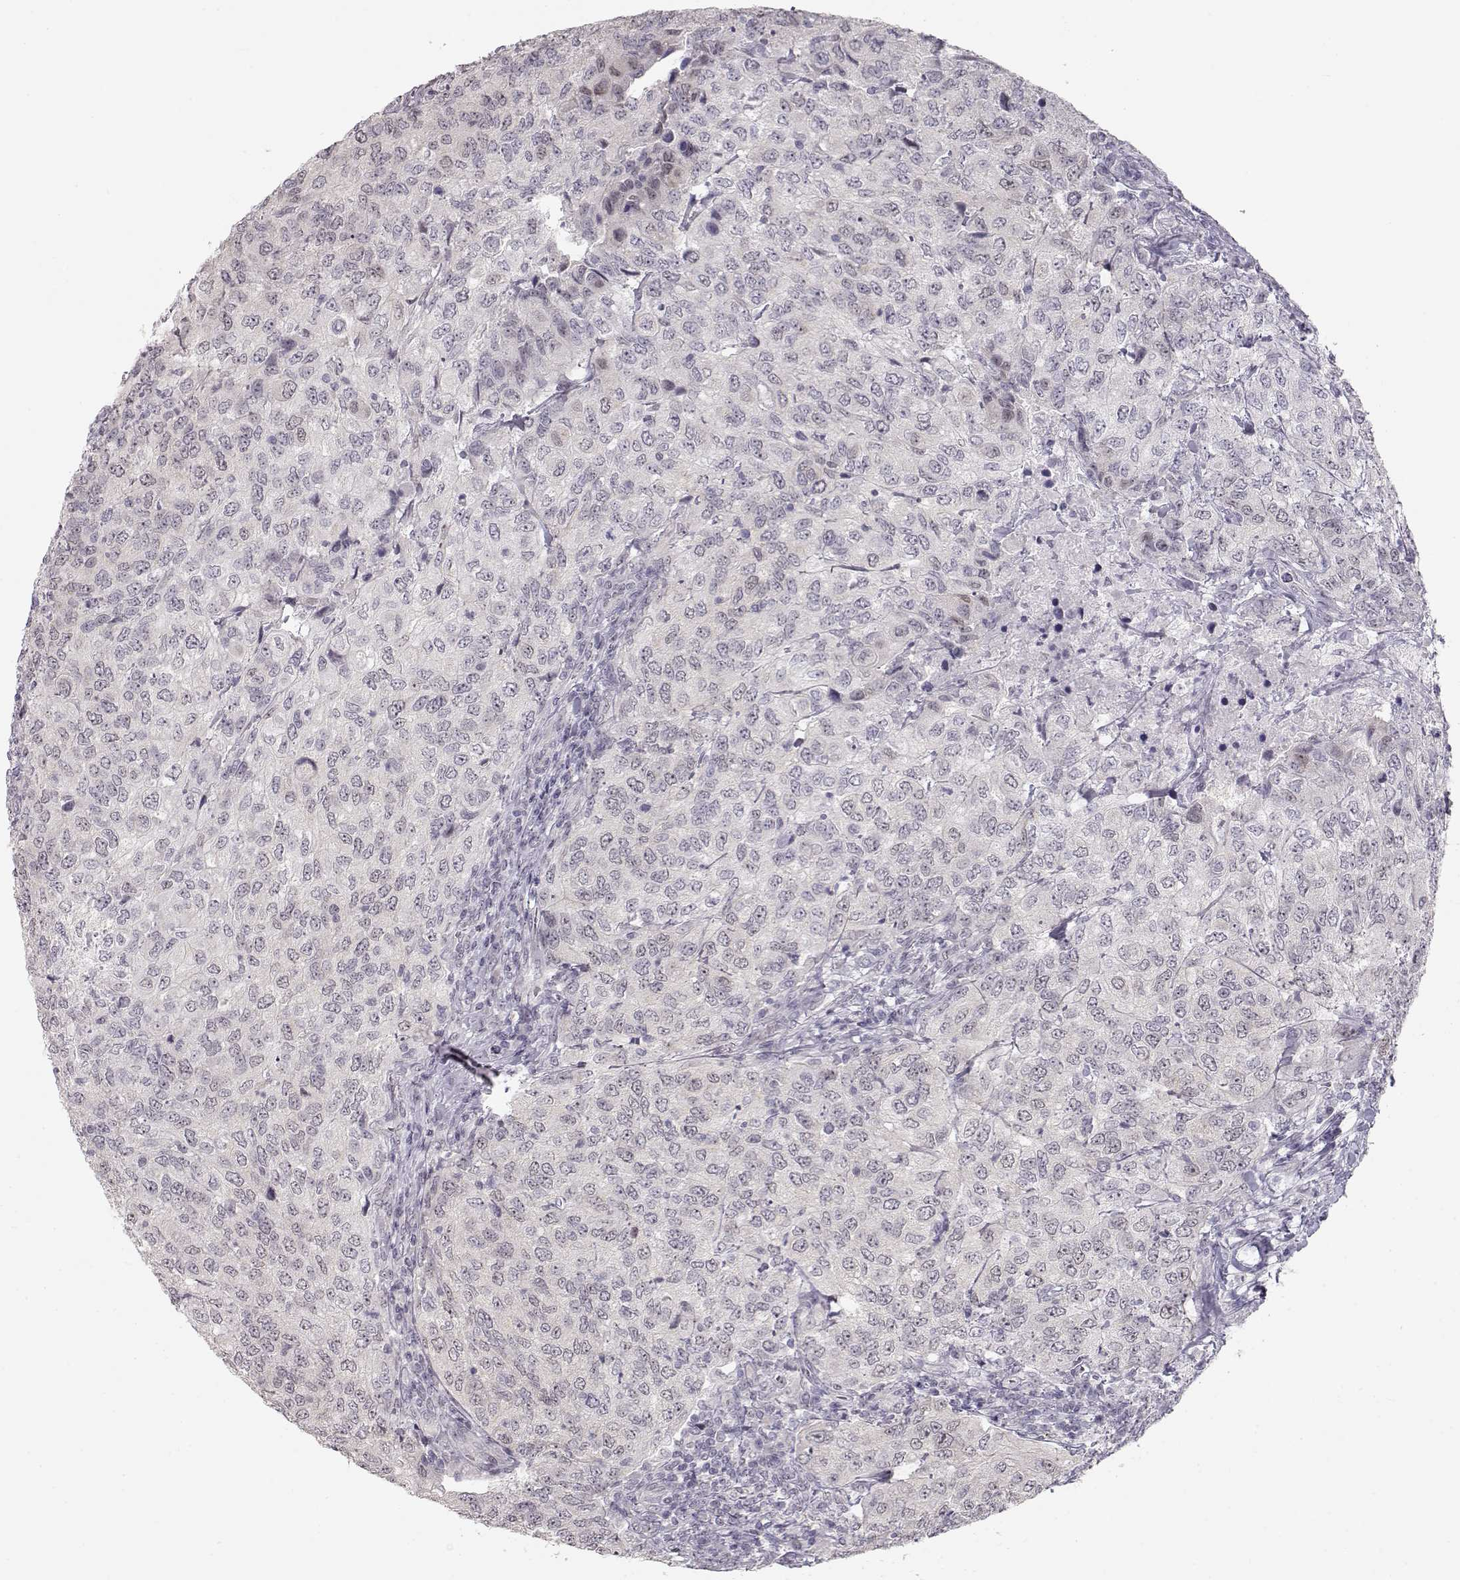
{"staining": {"intensity": "negative", "quantity": "none", "location": "none"}, "tissue": "urothelial cancer", "cell_type": "Tumor cells", "image_type": "cancer", "snomed": [{"axis": "morphology", "description": "Urothelial carcinoma, High grade"}, {"axis": "topography", "description": "Urinary bladder"}], "caption": "Human urothelial carcinoma (high-grade) stained for a protein using IHC reveals no positivity in tumor cells.", "gene": "FAM205A", "patient": {"sex": "female", "age": 78}}